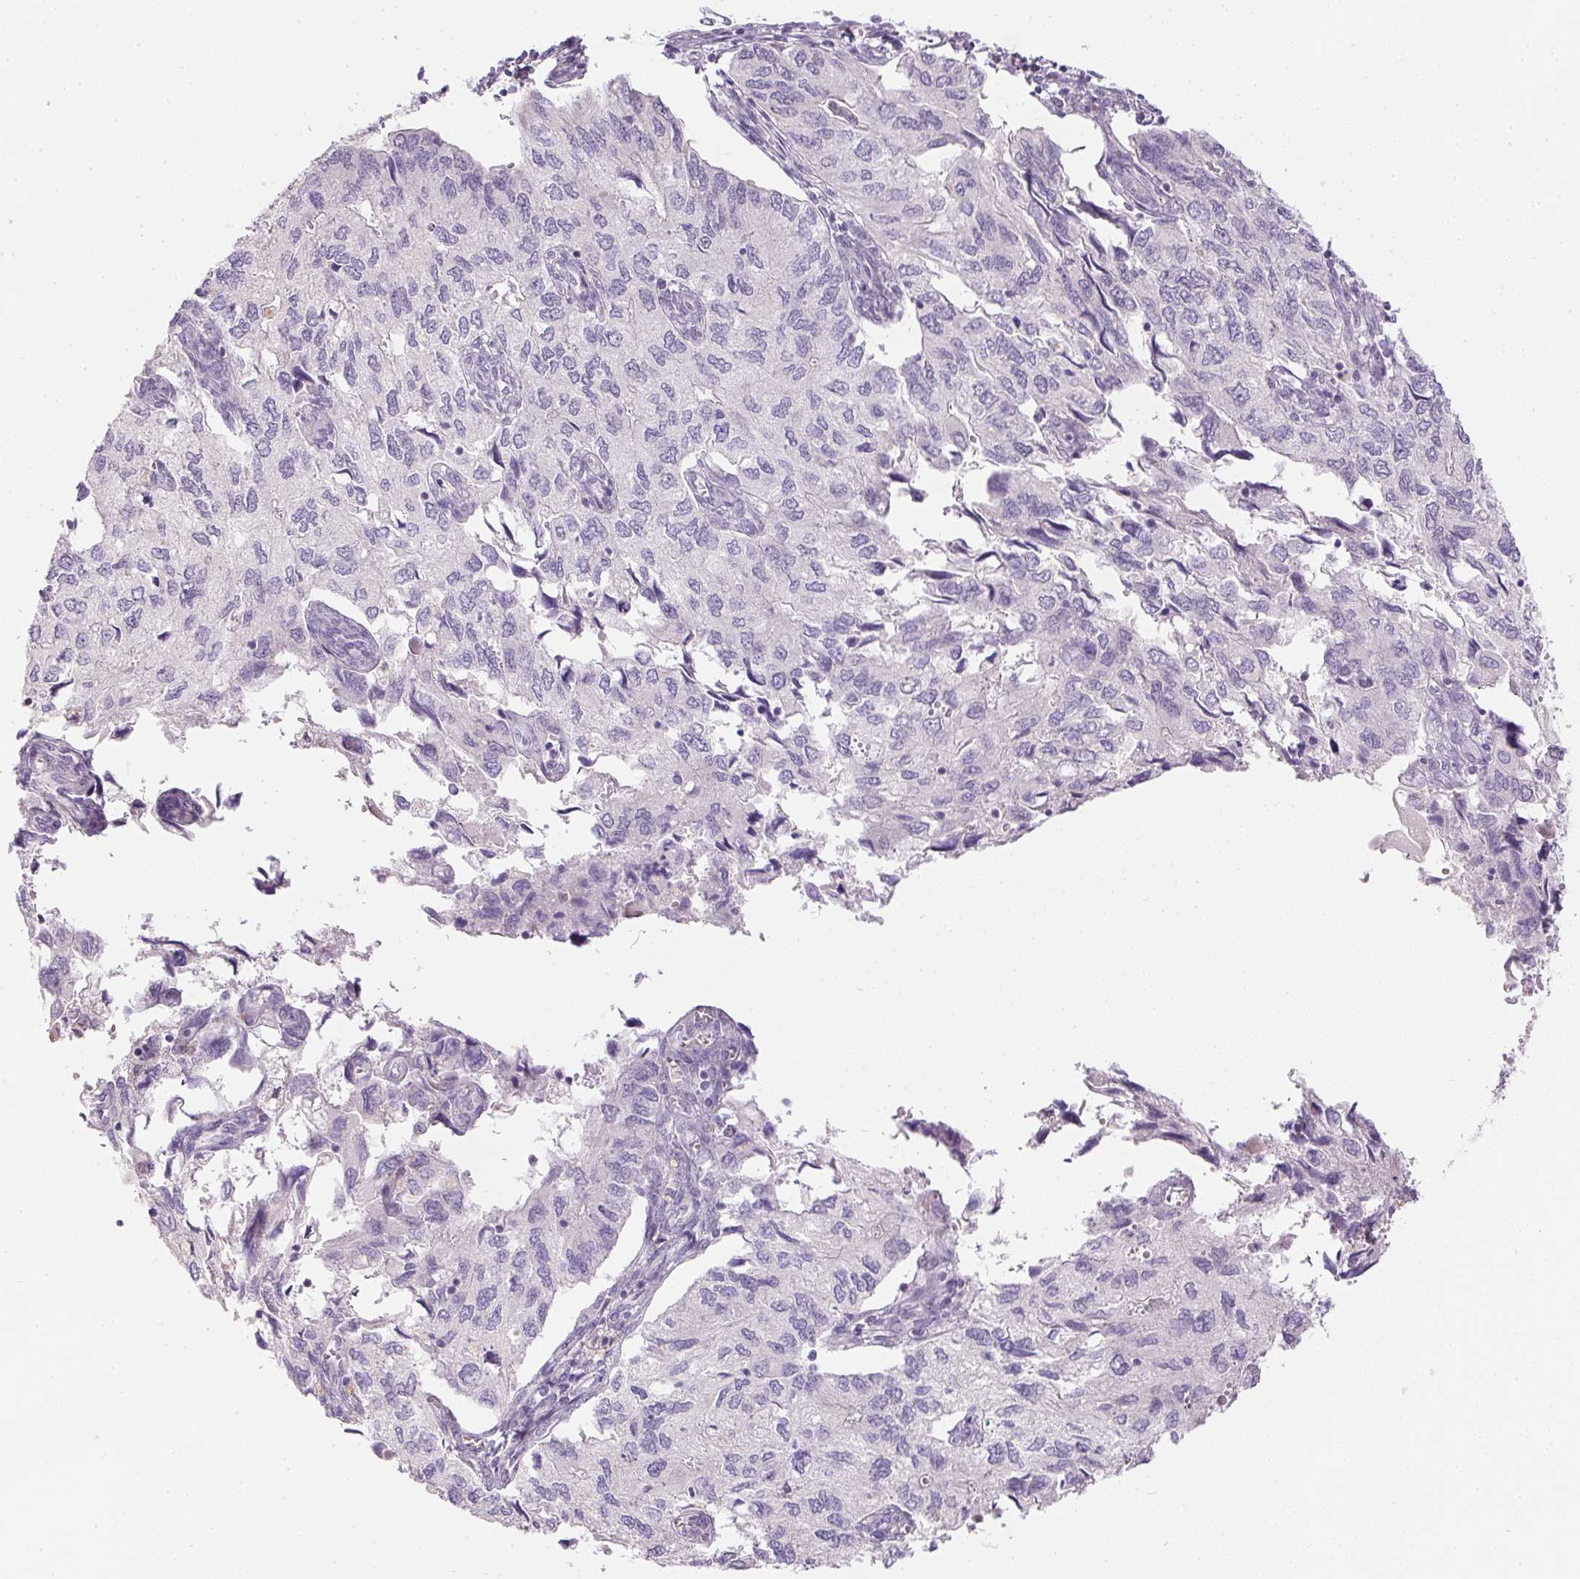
{"staining": {"intensity": "negative", "quantity": "none", "location": "none"}, "tissue": "endometrial cancer", "cell_type": "Tumor cells", "image_type": "cancer", "snomed": [{"axis": "morphology", "description": "Carcinoma, NOS"}, {"axis": "topography", "description": "Uterus"}], "caption": "Immunohistochemistry image of neoplastic tissue: human endometrial cancer stained with DAB (3,3'-diaminobenzidine) shows no significant protein positivity in tumor cells.", "gene": "CTCFL", "patient": {"sex": "female", "age": 76}}